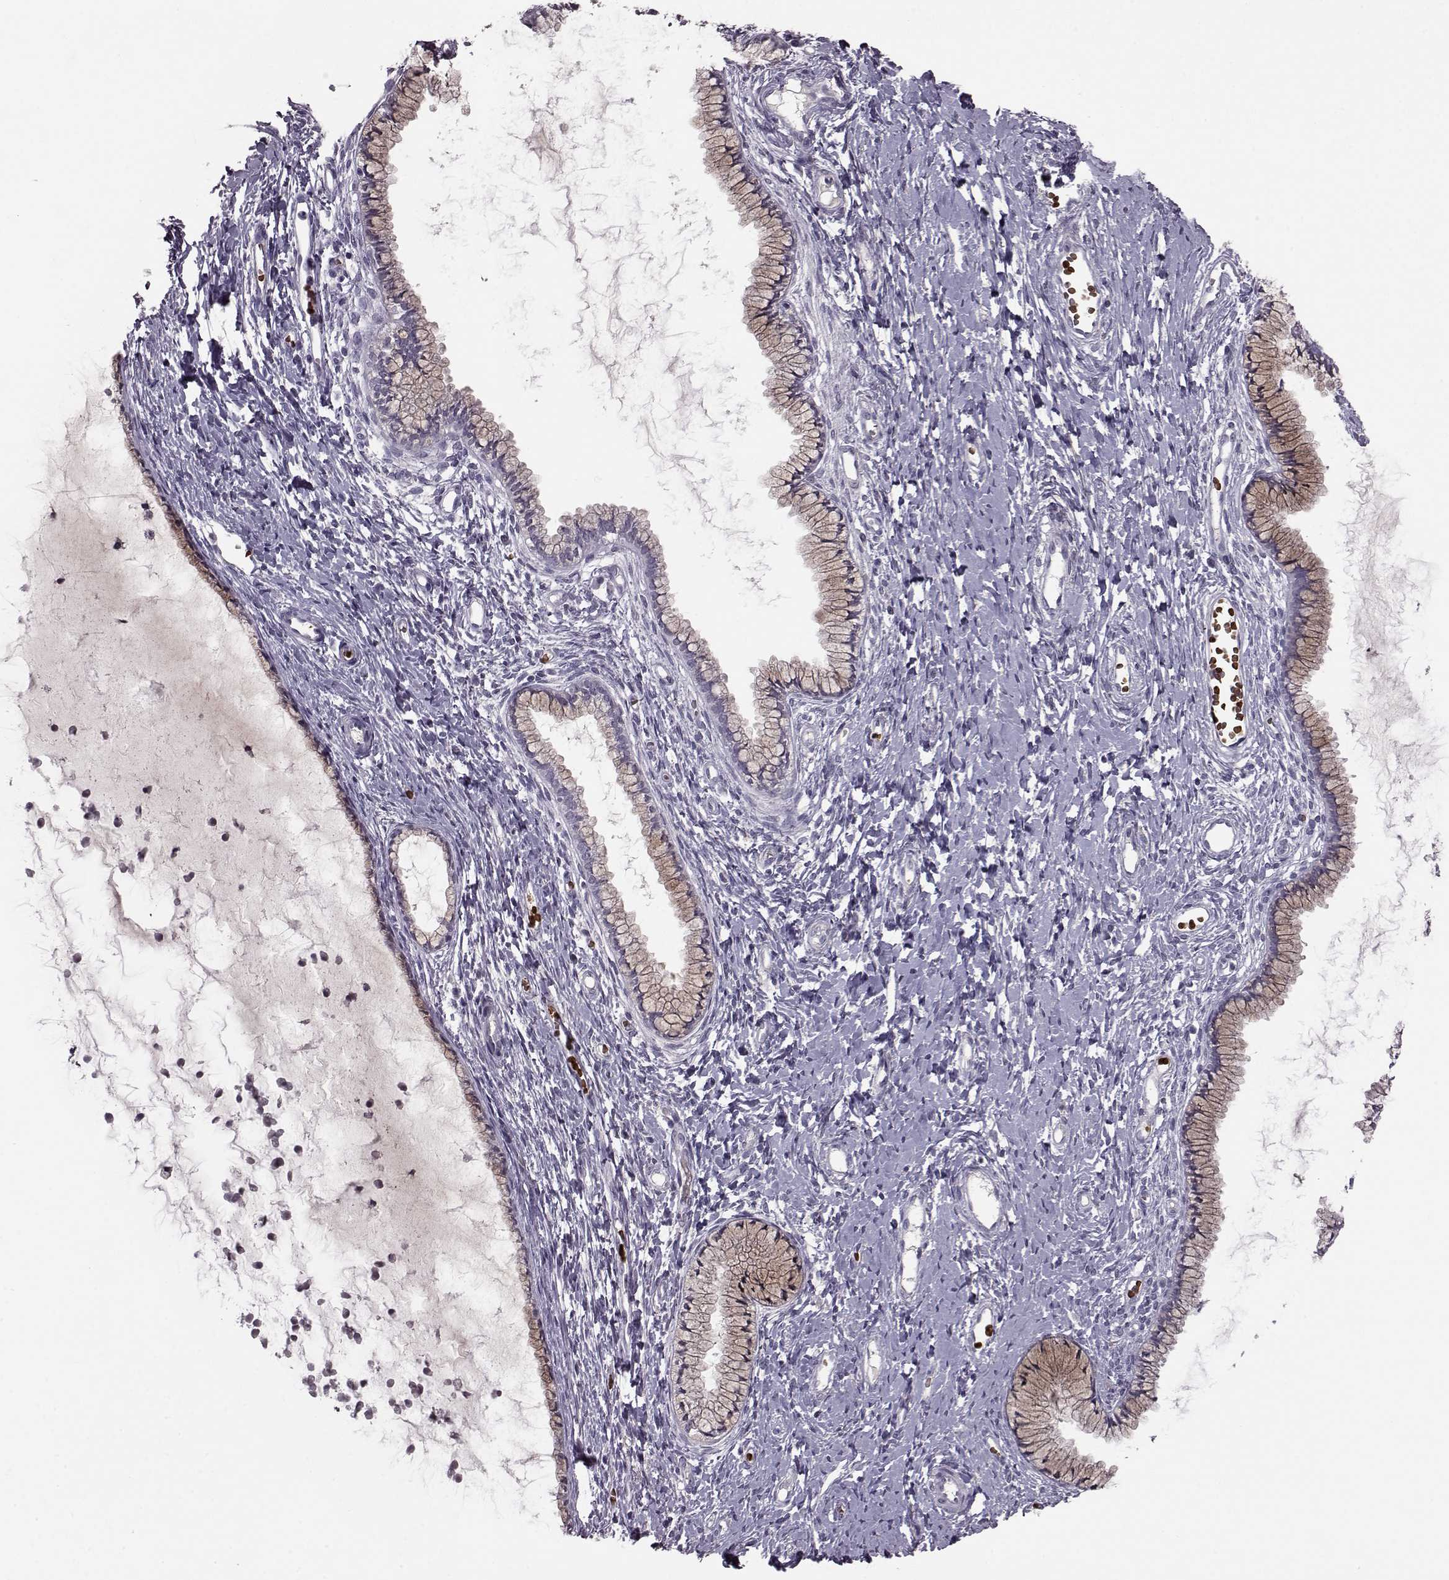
{"staining": {"intensity": "weak", "quantity": "<25%", "location": "cytoplasmic/membranous"}, "tissue": "cervix", "cell_type": "Glandular cells", "image_type": "normal", "snomed": [{"axis": "morphology", "description": "Normal tissue, NOS"}, {"axis": "topography", "description": "Cervix"}], "caption": "This photomicrograph is of benign cervix stained with immunohistochemistry (IHC) to label a protein in brown with the nuclei are counter-stained blue. There is no expression in glandular cells. (DAB immunohistochemistry, high magnification).", "gene": "PROP1", "patient": {"sex": "female", "age": 40}}